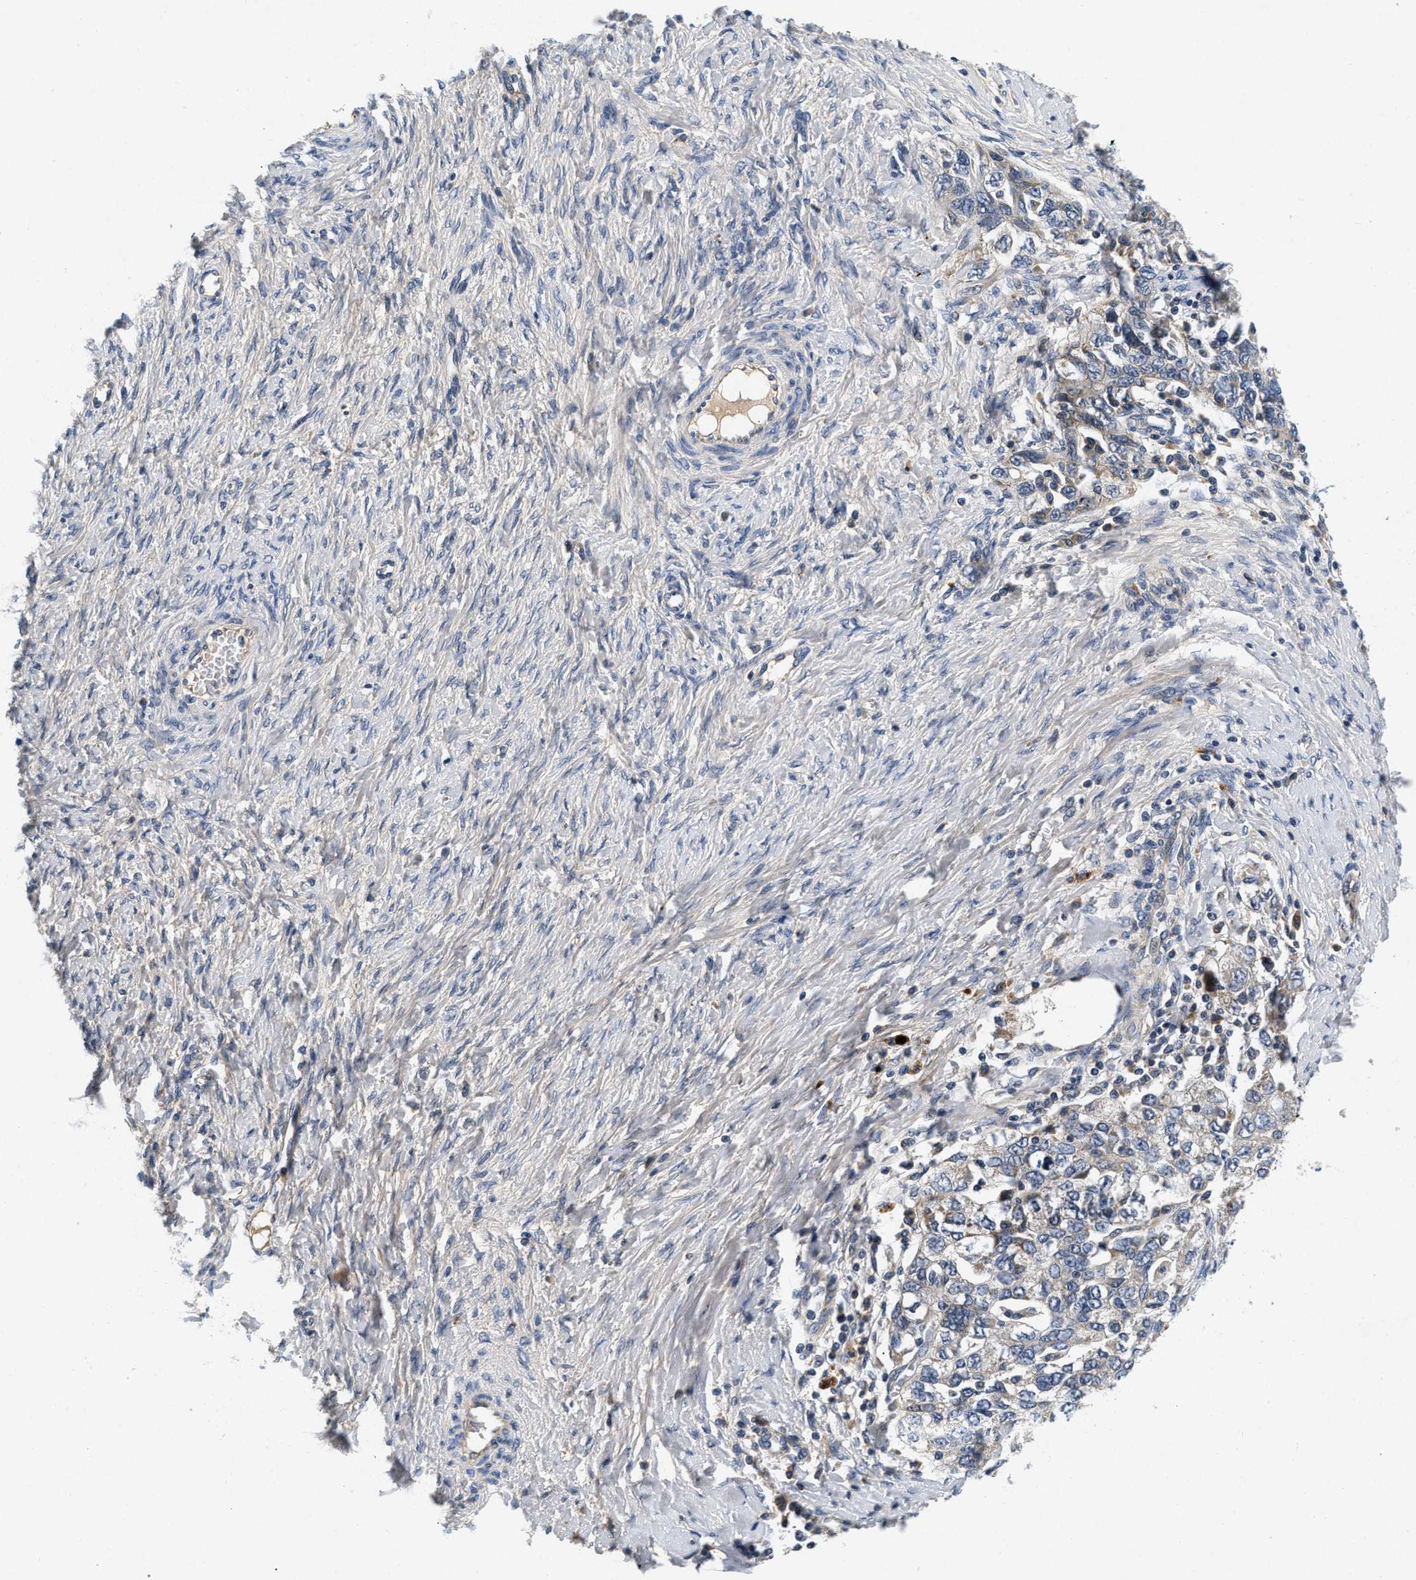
{"staining": {"intensity": "weak", "quantity": "25%-75%", "location": "cytoplasmic/membranous"}, "tissue": "ovarian cancer", "cell_type": "Tumor cells", "image_type": "cancer", "snomed": [{"axis": "morphology", "description": "Carcinoma, NOS"}, {"axis": "morphology", "description": "Cystadenocarcinoma, serous, NOS"}, {"axis": "topography", "description": "Ovary"}], "caption": "Tumor cells reveal low levels of weak cytoplasmic/membranous staining in approximately 25%-75% of cells in human ovarian cancer (serous cystadenocarcinoma). The protein of interest is shown in brown color, while the nuclei are stained blue.", "gene": "PDP1", "patient": {"sex": "female", "age": 69}}